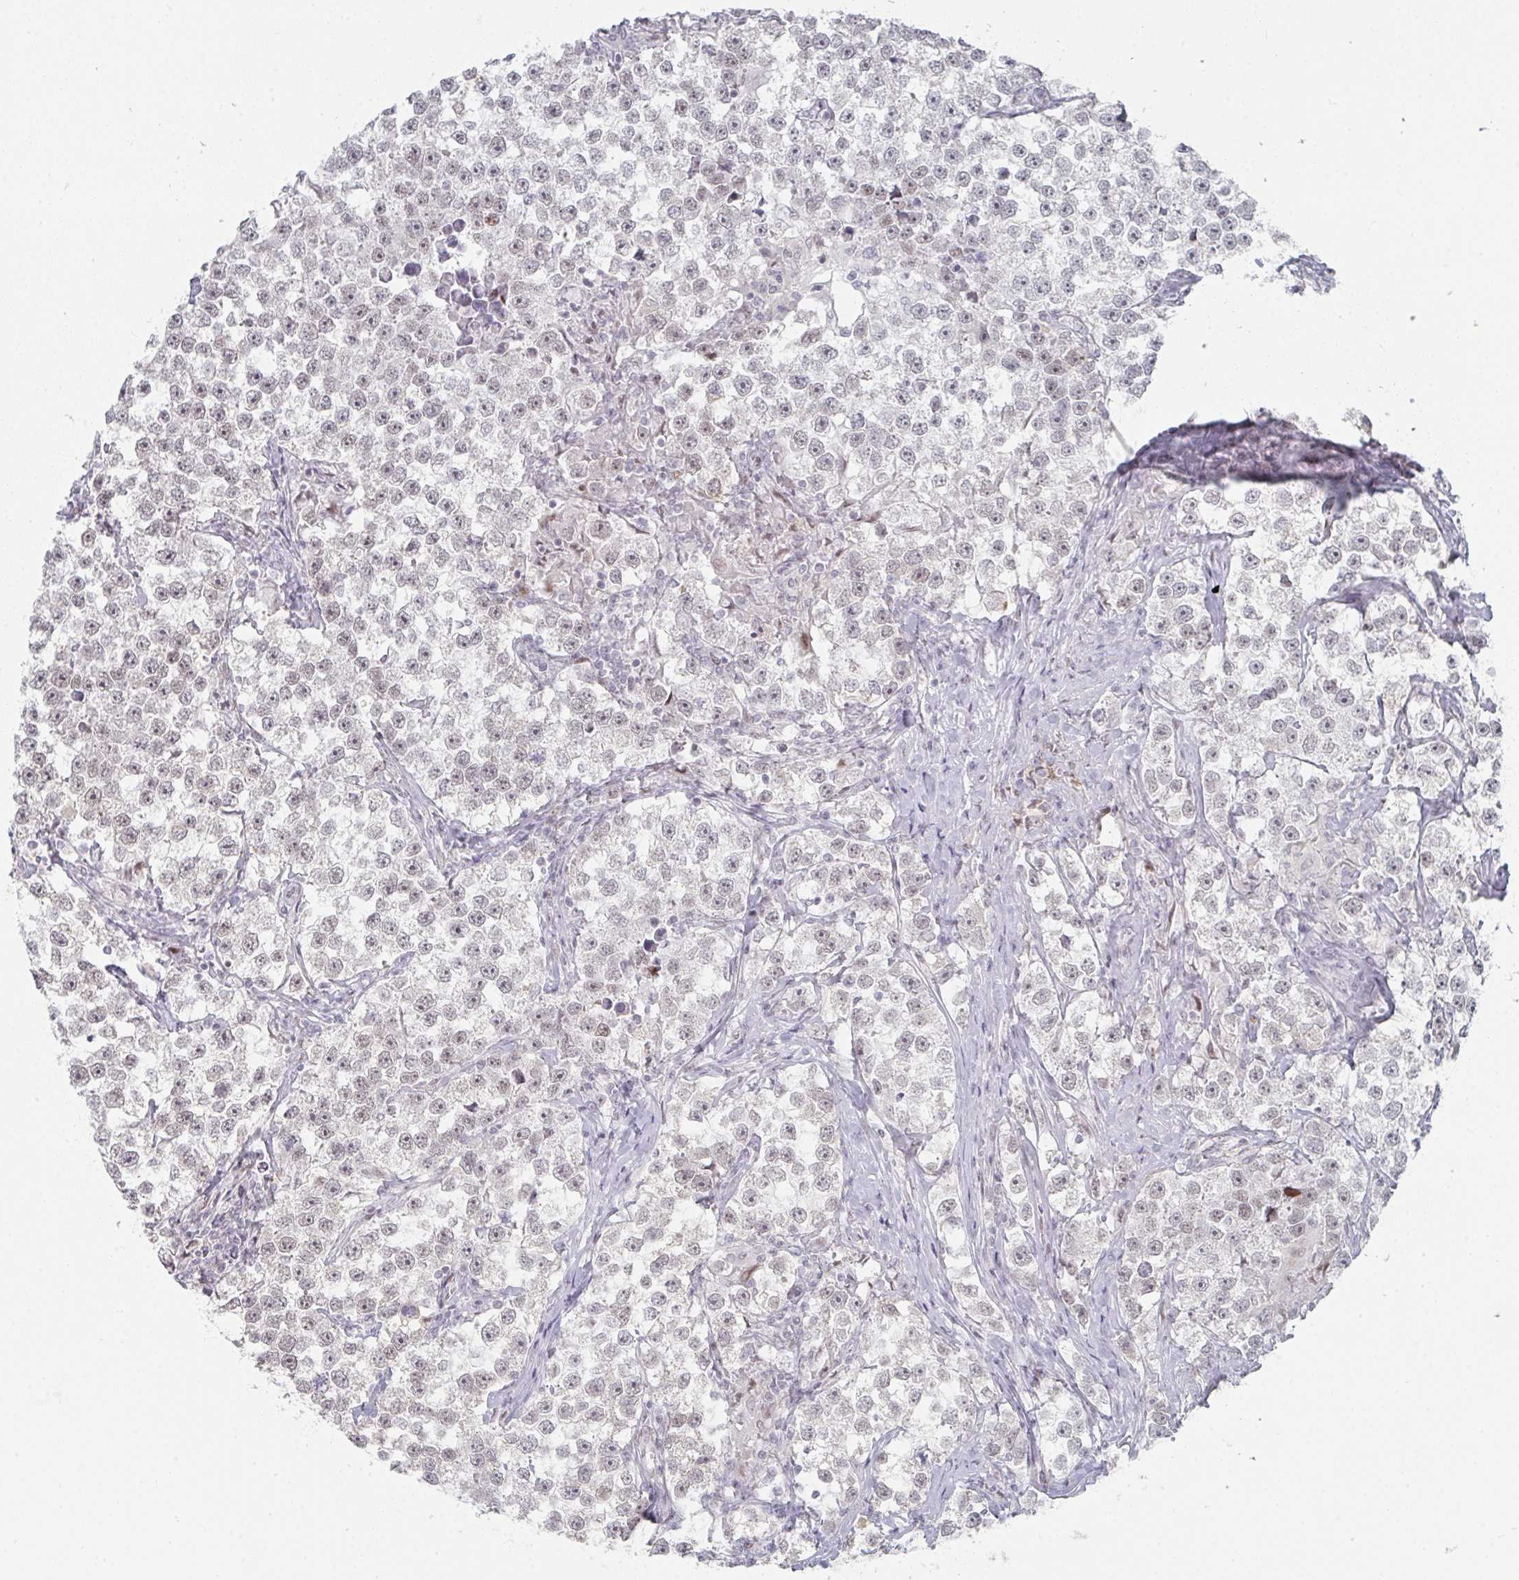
{"staining": {"intensity": "weak", "quantity": "<25%", "location": "nuclear"}, "tissue": "testis cancer", "cell_type": "Tumor cells", "image_type": "cancer", "snomed": [{"axis": "morphology", "description": "Seminoma, NOS"}, {"axis": "topography", "description": "Testis"}], "caption": "This is an immunohistochemistry (IHC) photomicrograph of human seminoma (testis). There is no staining in tumor cells.", "gene": "LIN54", "patient": {"sex": "male", "age": 46}}